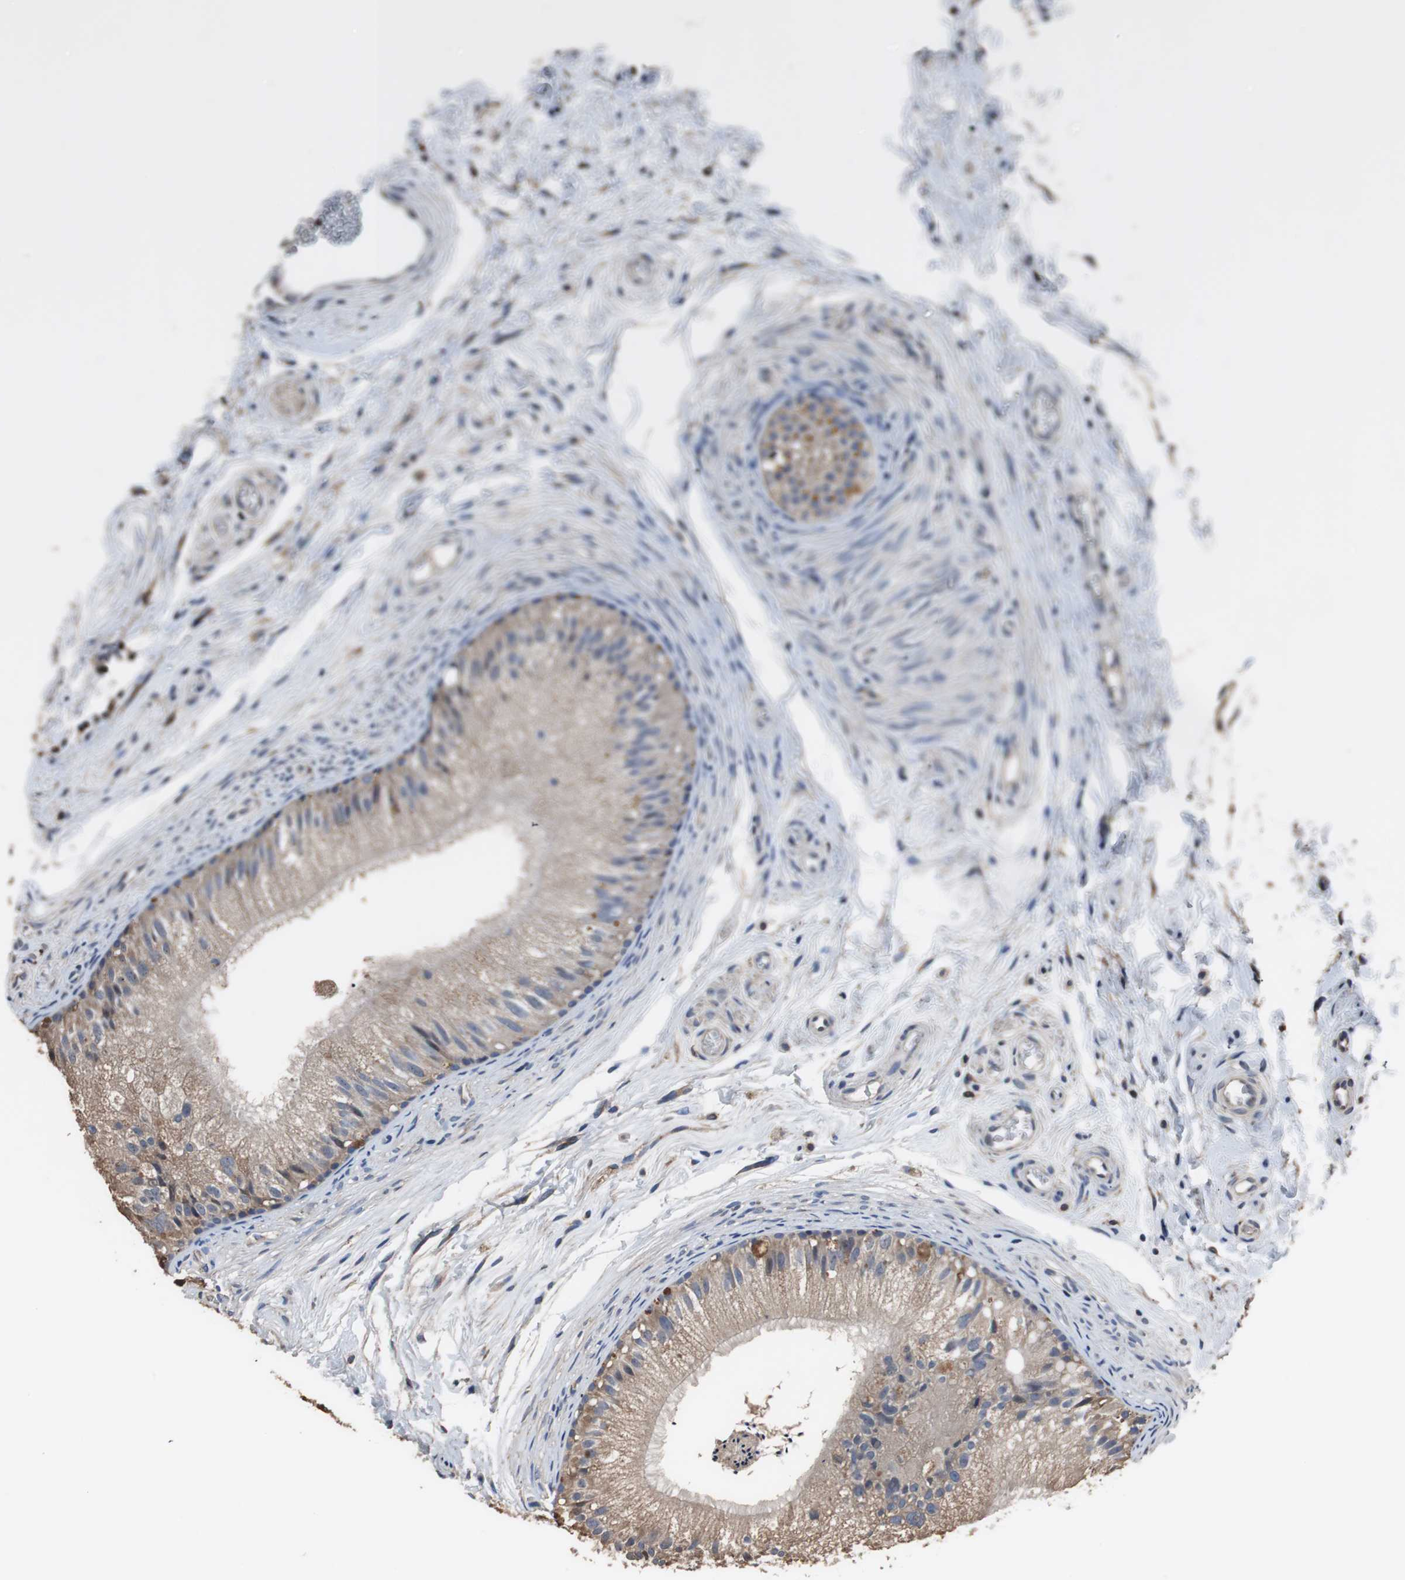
{"staining": {"intensity": "weak", "quantity": ">75%", "location": "cytoplasmic/membranous"}, "tissue": "epididymis", "cell_type": "Glandular cells", "image_type": "normal", "snomed": [{"axis": "morphology", "description": "Normal tissue, NOS"}, {"axis": "topography", "description": "Epididymis"}], "caption": "IHC of benign human epididymis reveals low levels of weak cytoplasmic/membranous staining in about >75% of glandular cells.", "gene": "SCIMP", "patient": {"sex": "male", "age": 56}}